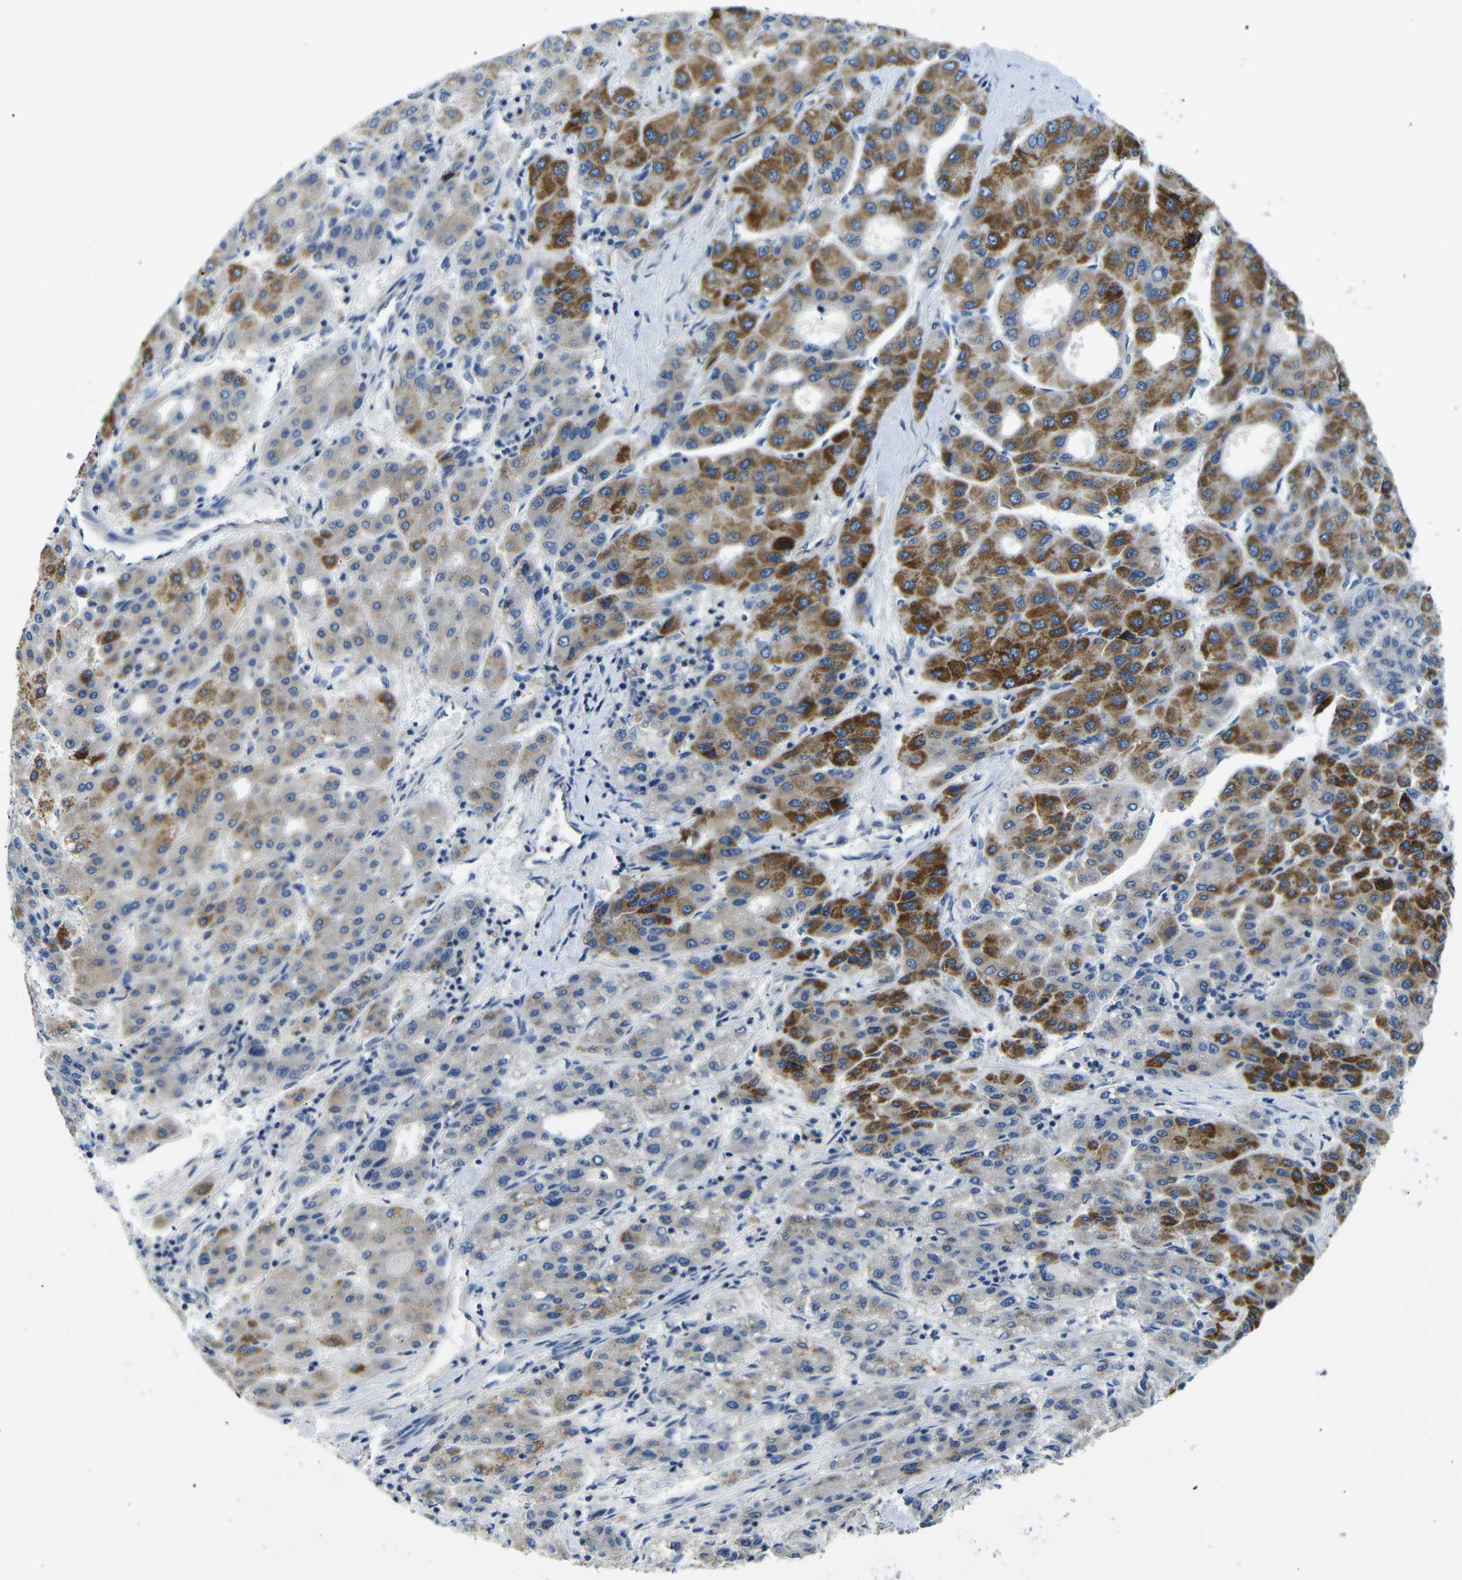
{"staining": {"intensity": "strong", "quantity": "25%-75%", "location": "cytoplasmic/membranous"}, "tissue": "liver cancer", "cell_type": "Tumor cells", "image_type": "cancer", "snomed": [{"axis": "morphology", "description": "Carcinoma, Hepatocellular, NOS"}, {"axis": "topography", "description": "Liver"}], "caption": "Protein expression analysis of liver hepatocellular carcinoma exhibits strong cytoplasmic/membranous positivity in approximately 25%-75% of tumor cells.", "gene": "DCP1A", "patient": {"sex": "male", "age": 65}}